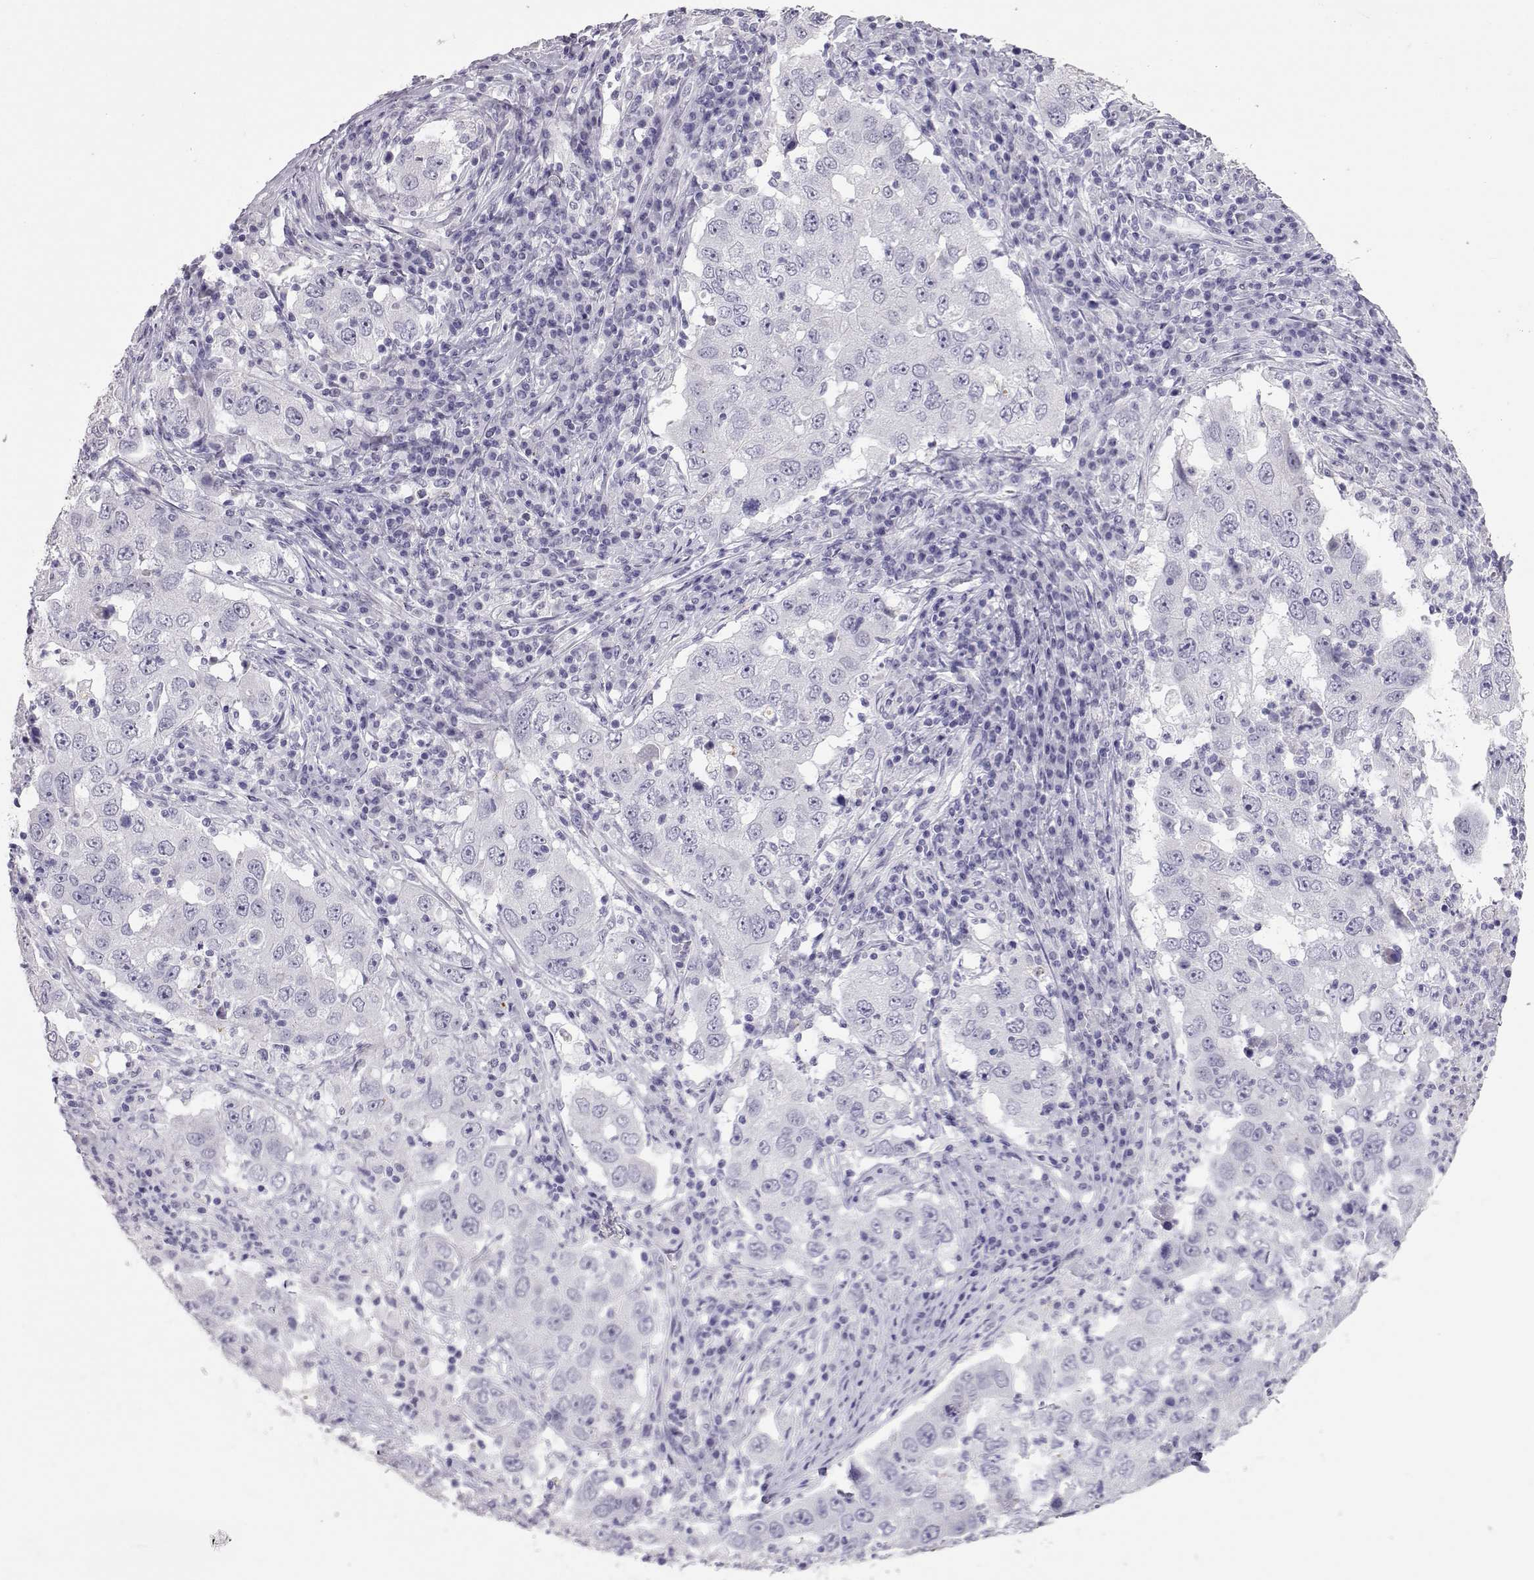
{"staining": {"intensity": "negative", "quantity": "none", "location": "none"}, "tissue": "lung cancer", "cell_type": "Tumor cells", "image_type": "cancer", "snomed": [{"axis": "morphology", "description": "Adenocarcinoma, NOS"}, {"axis": "topography", "description": "Lung"}], "caption": "Immunohistochemical staining of adenocarcinoma (lung) exhibits no significant expression in tumor cells. (Brightfield microscopy of DAB (3,3'-diaminobenzidine) IHC at high magnification).", "gene": "PMCH", "patient": {"sex": "male", "age": 73}}